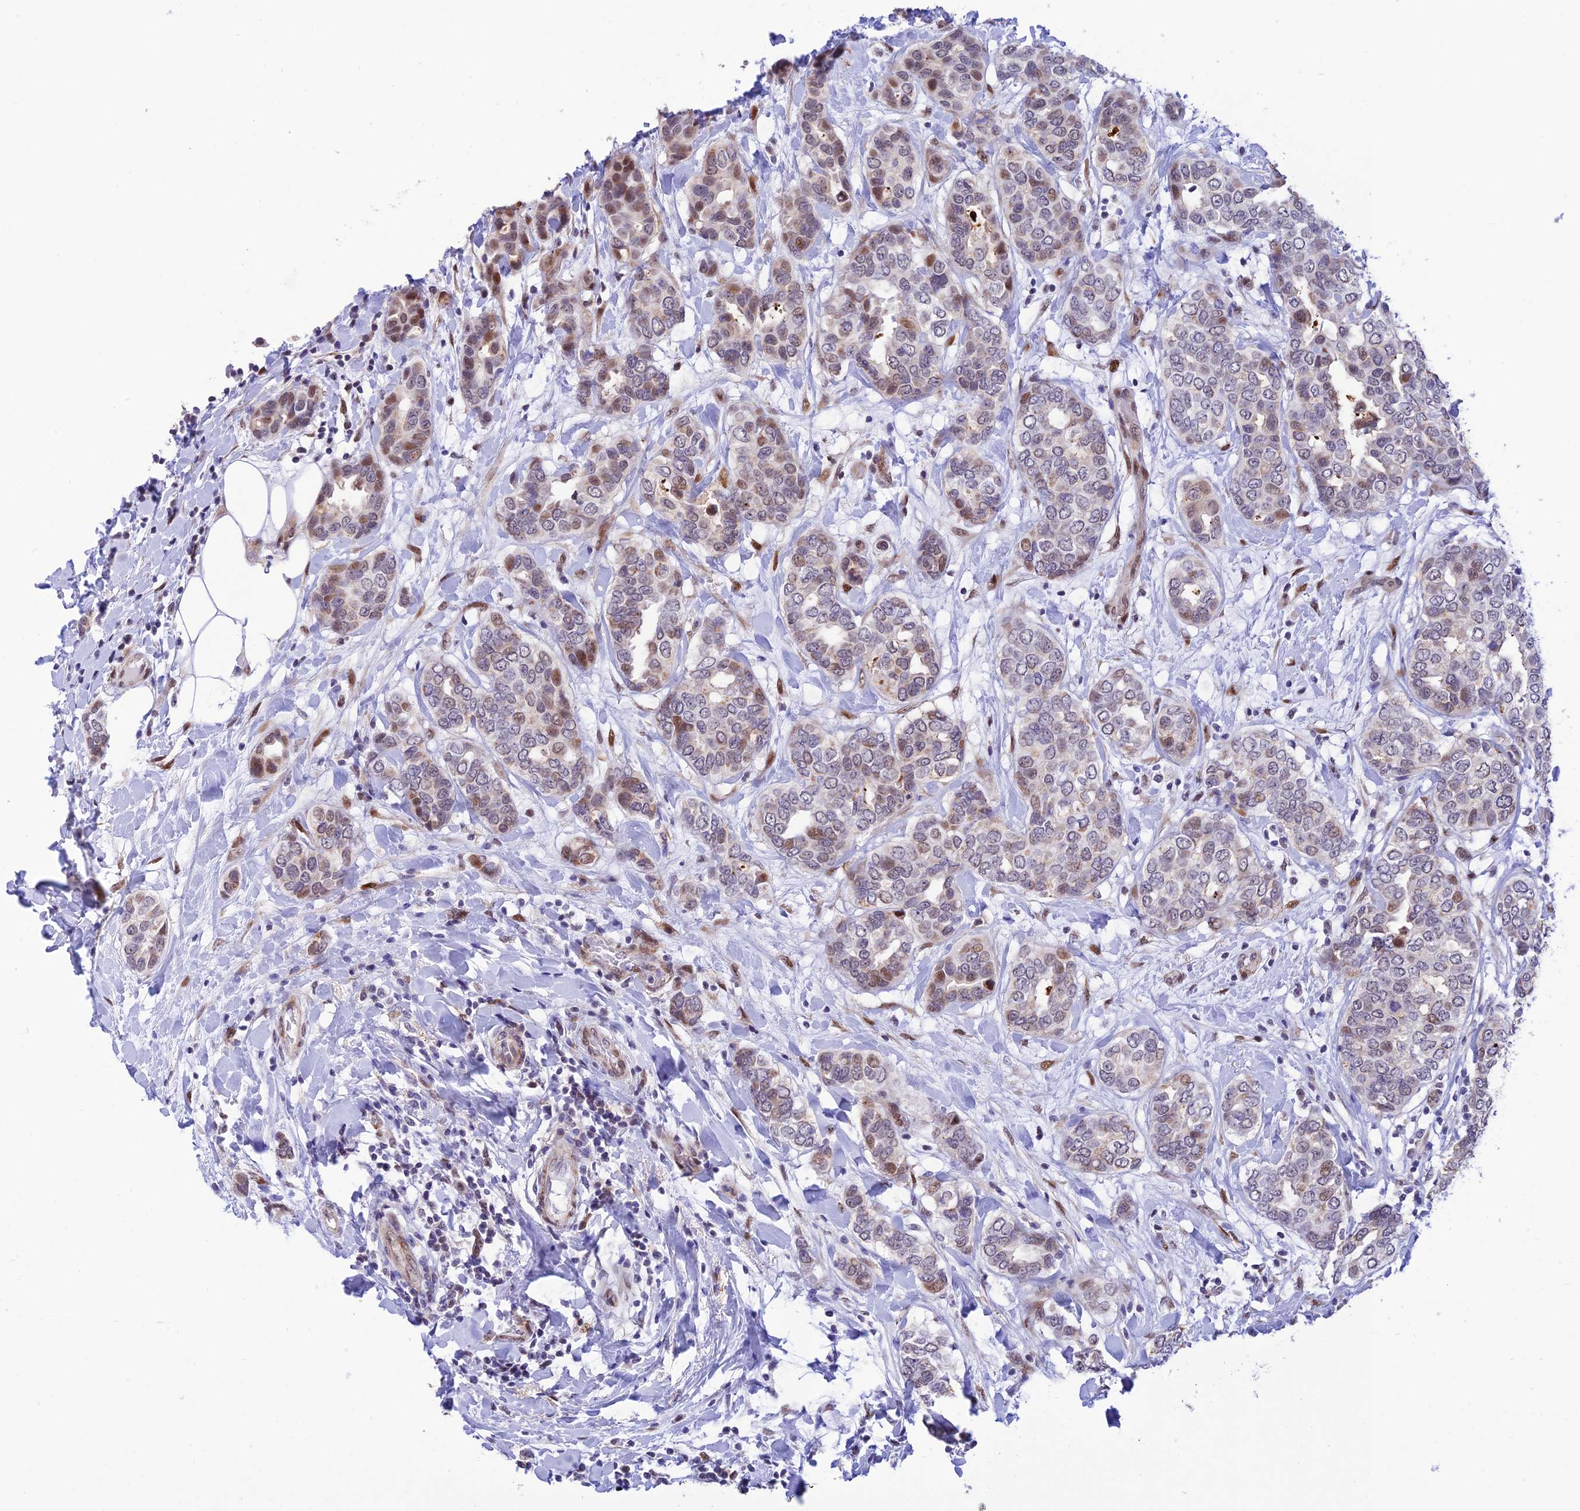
{"staining": {"intensity": "moderate", "quantity": "<25%", "location": "nuclear"}, "tissue": "breast cancer", "cell_type": "Tumor cells", "image_type": "cancer", "snomed": [{"axis": "morphology", "description": "Lobular carcinoma"}, {"axis": "topography", "description": "Breast"}], "caption": "This photomicrograph demonstrates lobular carcinoma (breast) stained with immunohistochemistry to label a protein in brown. The nuclear of tumor cells show moderate positivity for the protein. Nuclei are counter-stained blue.", "gene": "WDR55", "patient": {"sex": "female", "age": 51}}